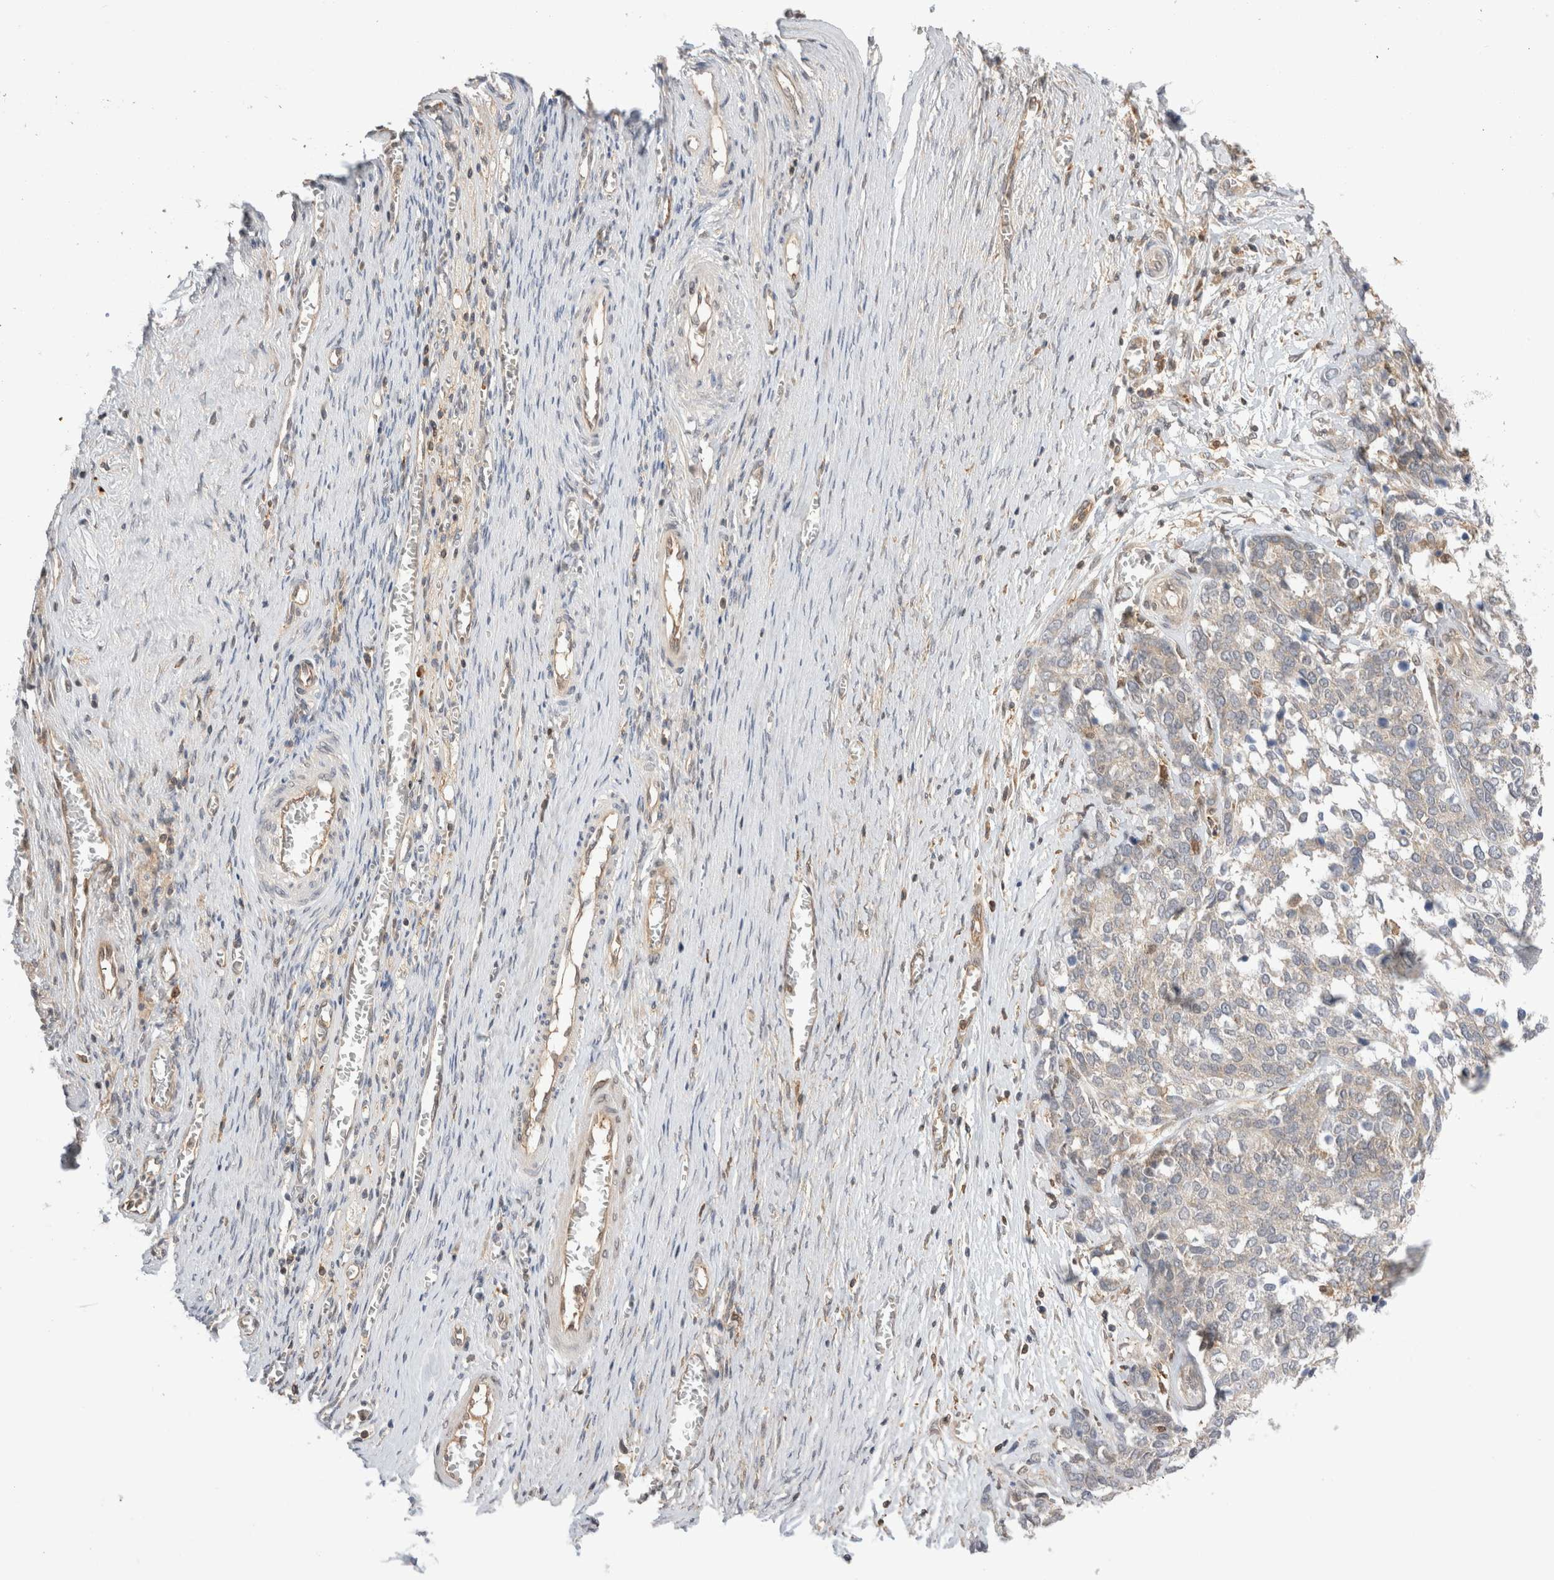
{"staining": {"intensity": "weak", "quantity": "<25%", "location": "cytoplasmic/membranous"}, "tissue": "ovarian cancer", "cell_type": "Tumor cells", "image_type": "cancer", "snomed": [{"axis": "morphology", "description": "Cystadenocarcinoma, serous, NOS"}, {"axis": "topography", "description": "Ovary"}], "caption": "The immunohistochemistry histopathology image has no significant expression in tumor cells of serous cystadenocarcinoma (ovarian) tissue. (DAB (3,3'-diaminobenzidine) immunohistochemistry visualized using brightfield microscopy, high magnification).", "gene": "NFKB1", "patient": {"sex": "female", "age": 44}}